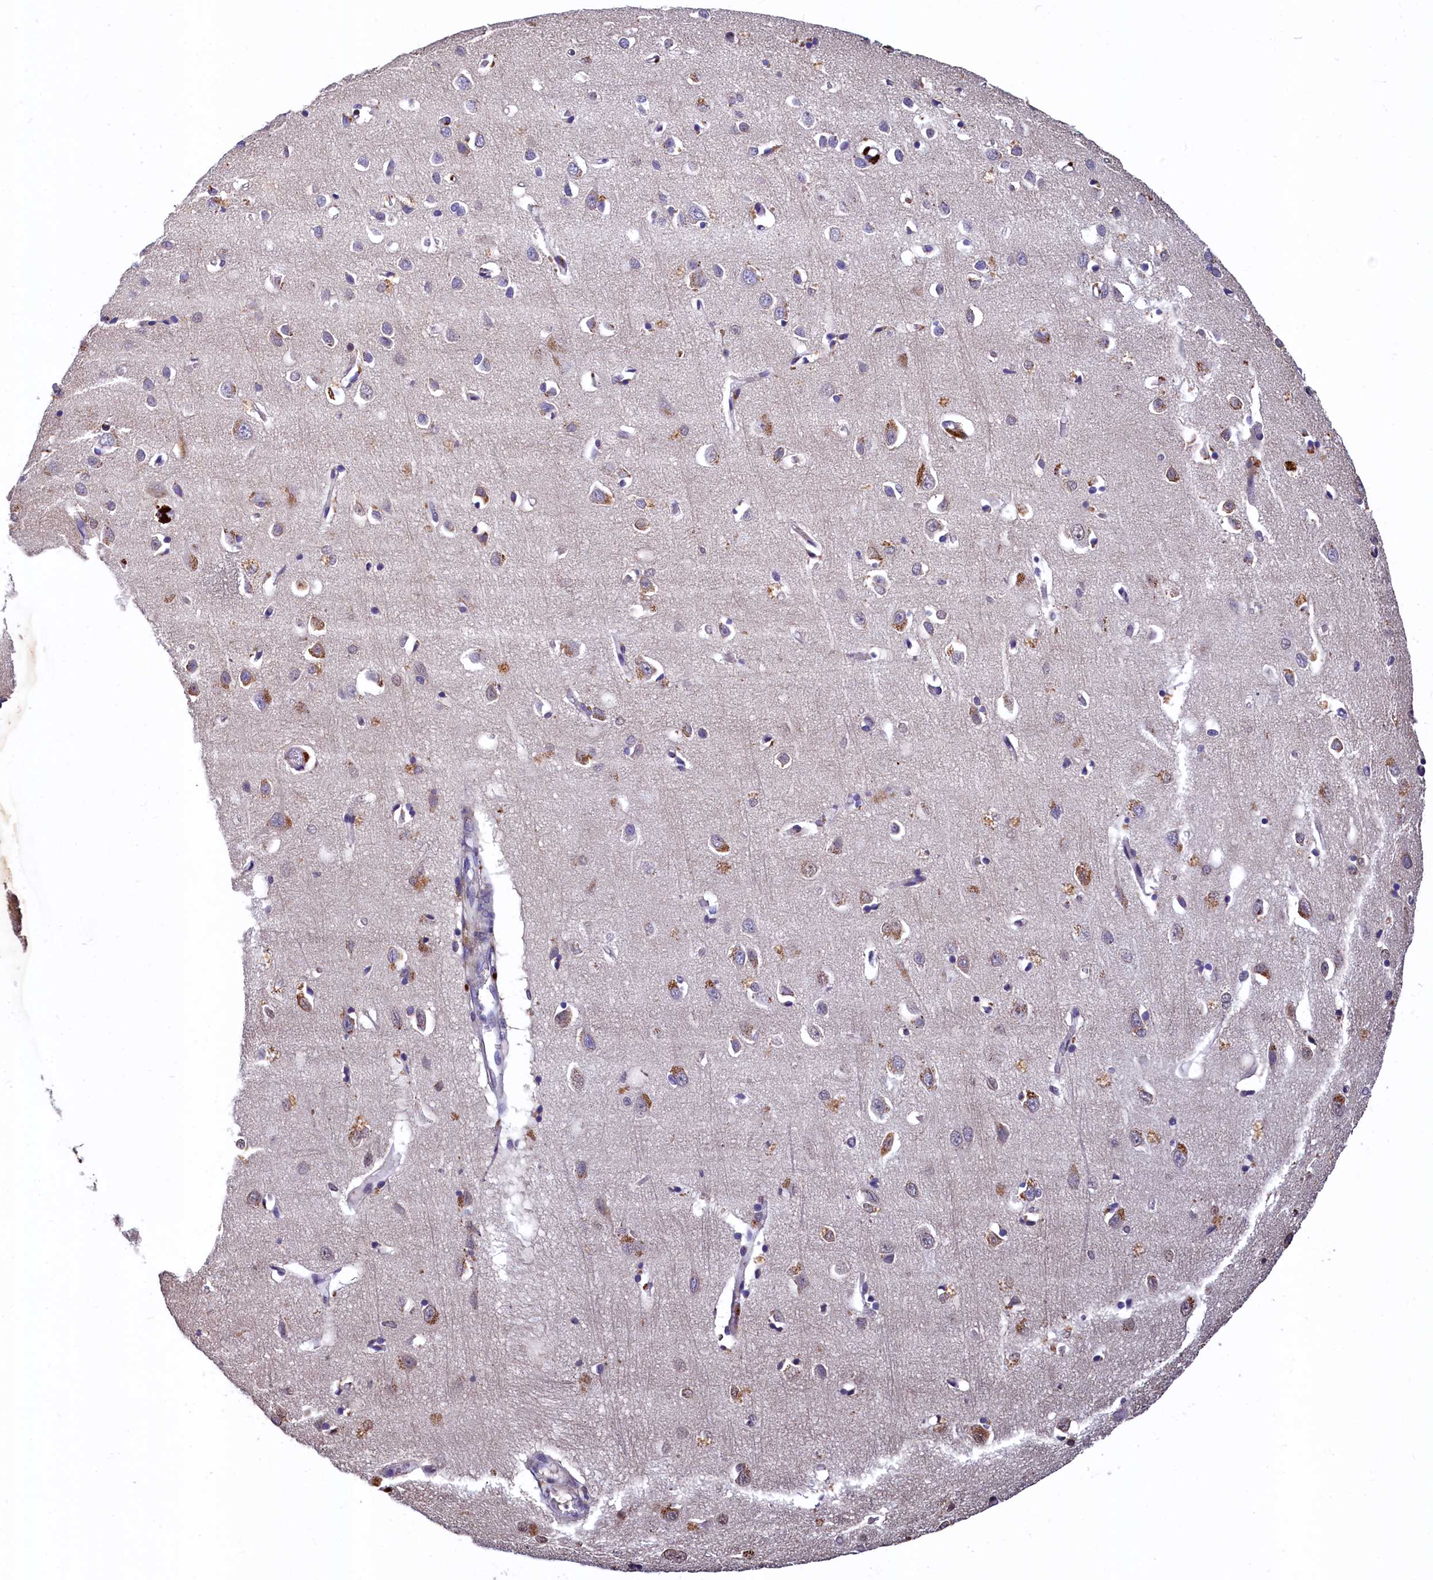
{"staining": {"intensity": "negative", "quantity": "none", "location": "none"}, "tissue": "cerebral cortex", "cell_type": "Endothelial cells", "image_type": "normal", "snomed": [{"axis": "morphology", "description": "Normal tissue, NOS"}, {"axis": "topography", "description": "Cerebral cortex"}], "caption": "The photomicrograph exhibits no staining of endothelial cells in benign cerebral cortex.", "gene": "EPS8L2", "patient": {"sex": "female", "age": 64}}